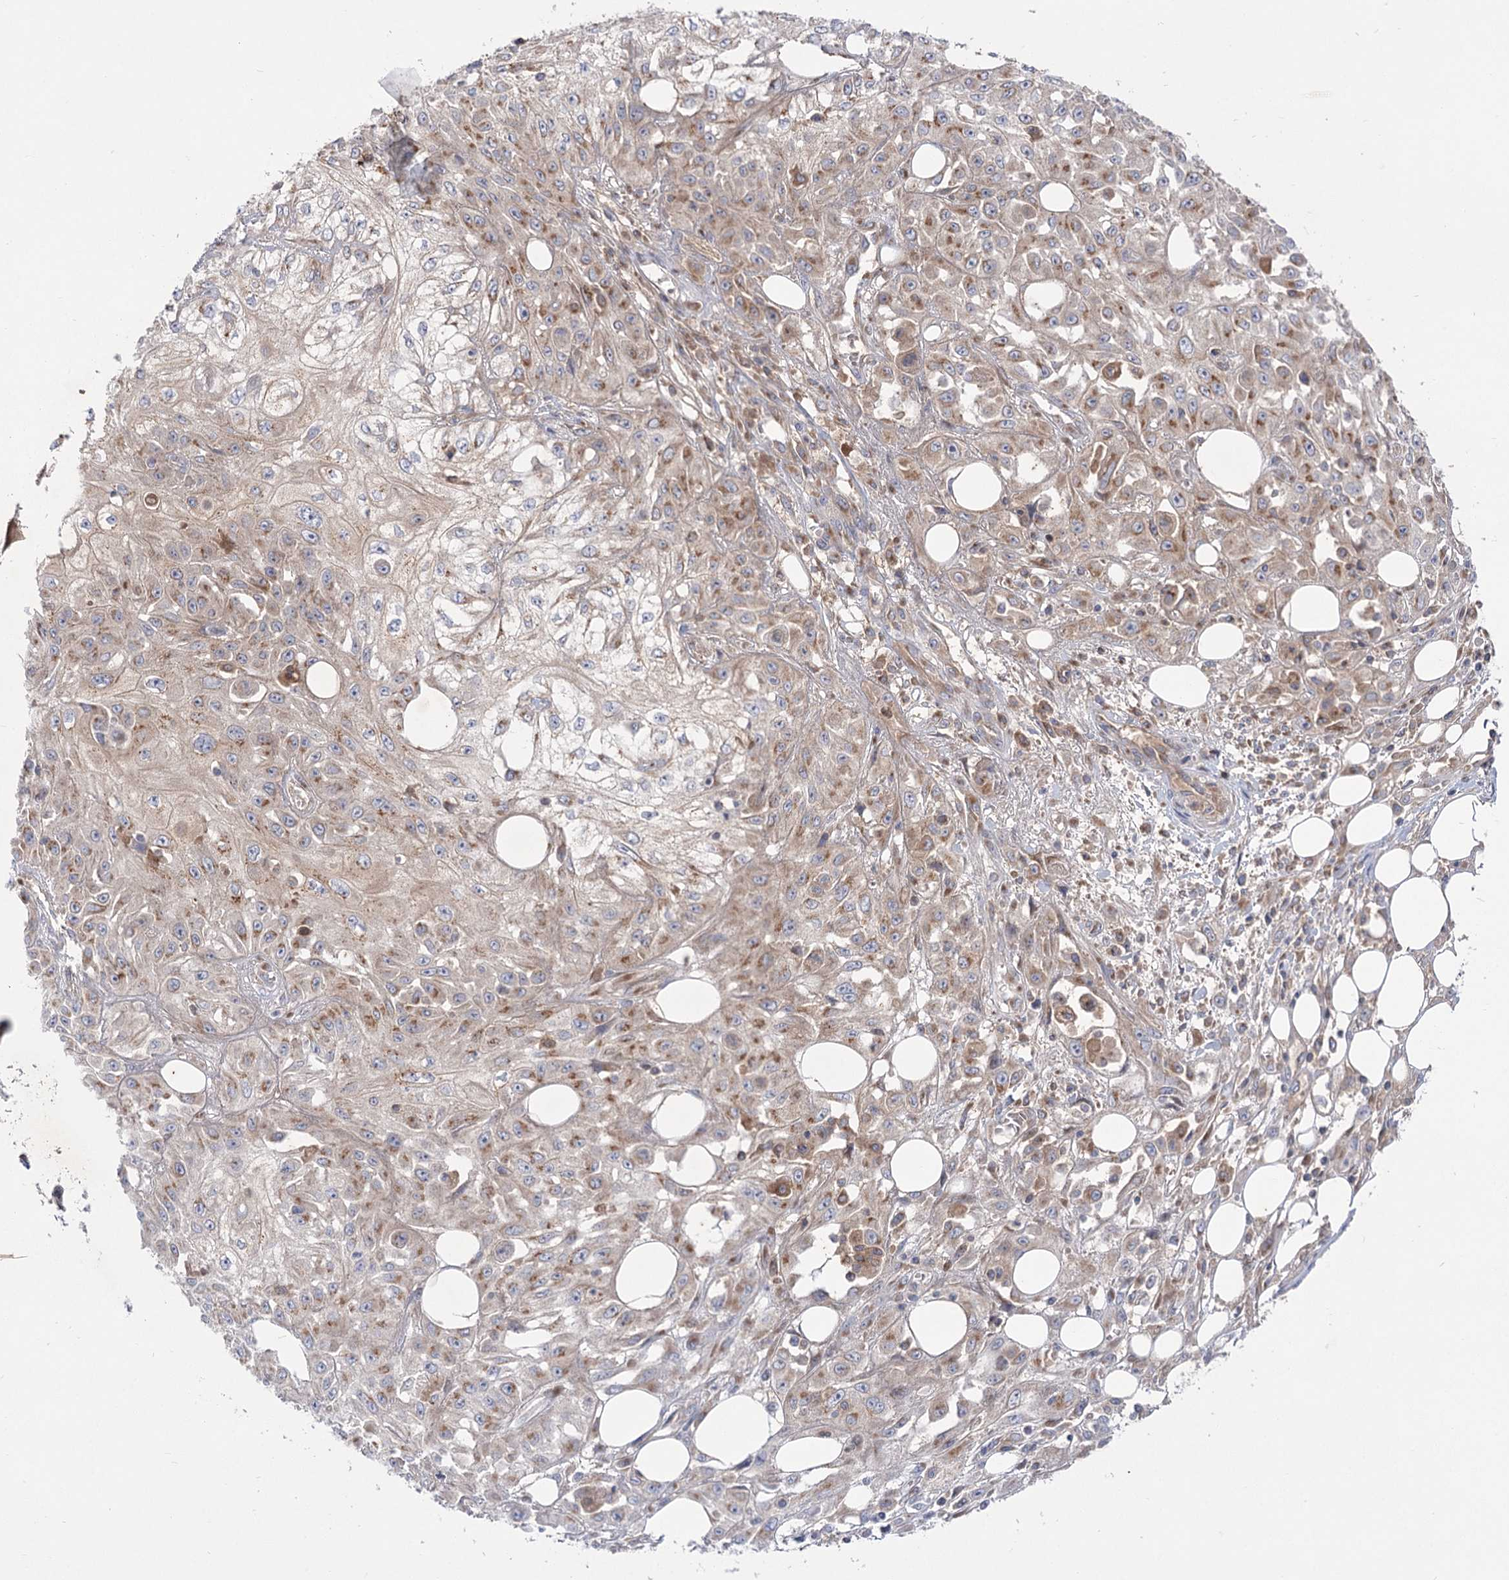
{"staining": {"intensity": "moderate", "quantity": "25%-75%", "location": "cytoplasmic/membranous"}, "tissue": "skin cancer", "cell_type": "Tumor cells", "image_type": "cancer", "snomed": [{"axis": "morphology", "description": "Squamous cell carcinoma, NOS"}, {"axis": "morphology", "description": "Squamous cell carcinoma, metastatic, NOS"}, {"axis": "topography", "description": "Skin"}, {"axis": "topography", "description": "Lymph node"}], "caption": "About 25%-75% of tumor cells in human metastatic squamous cell carcinoma (skin) exhibit moderate cytoplasmic/membranous protein positivity as visualized by brown immunohistochemical staining.", "gene": "GBF1", "patient": {"sex": "male", "age": 75}}